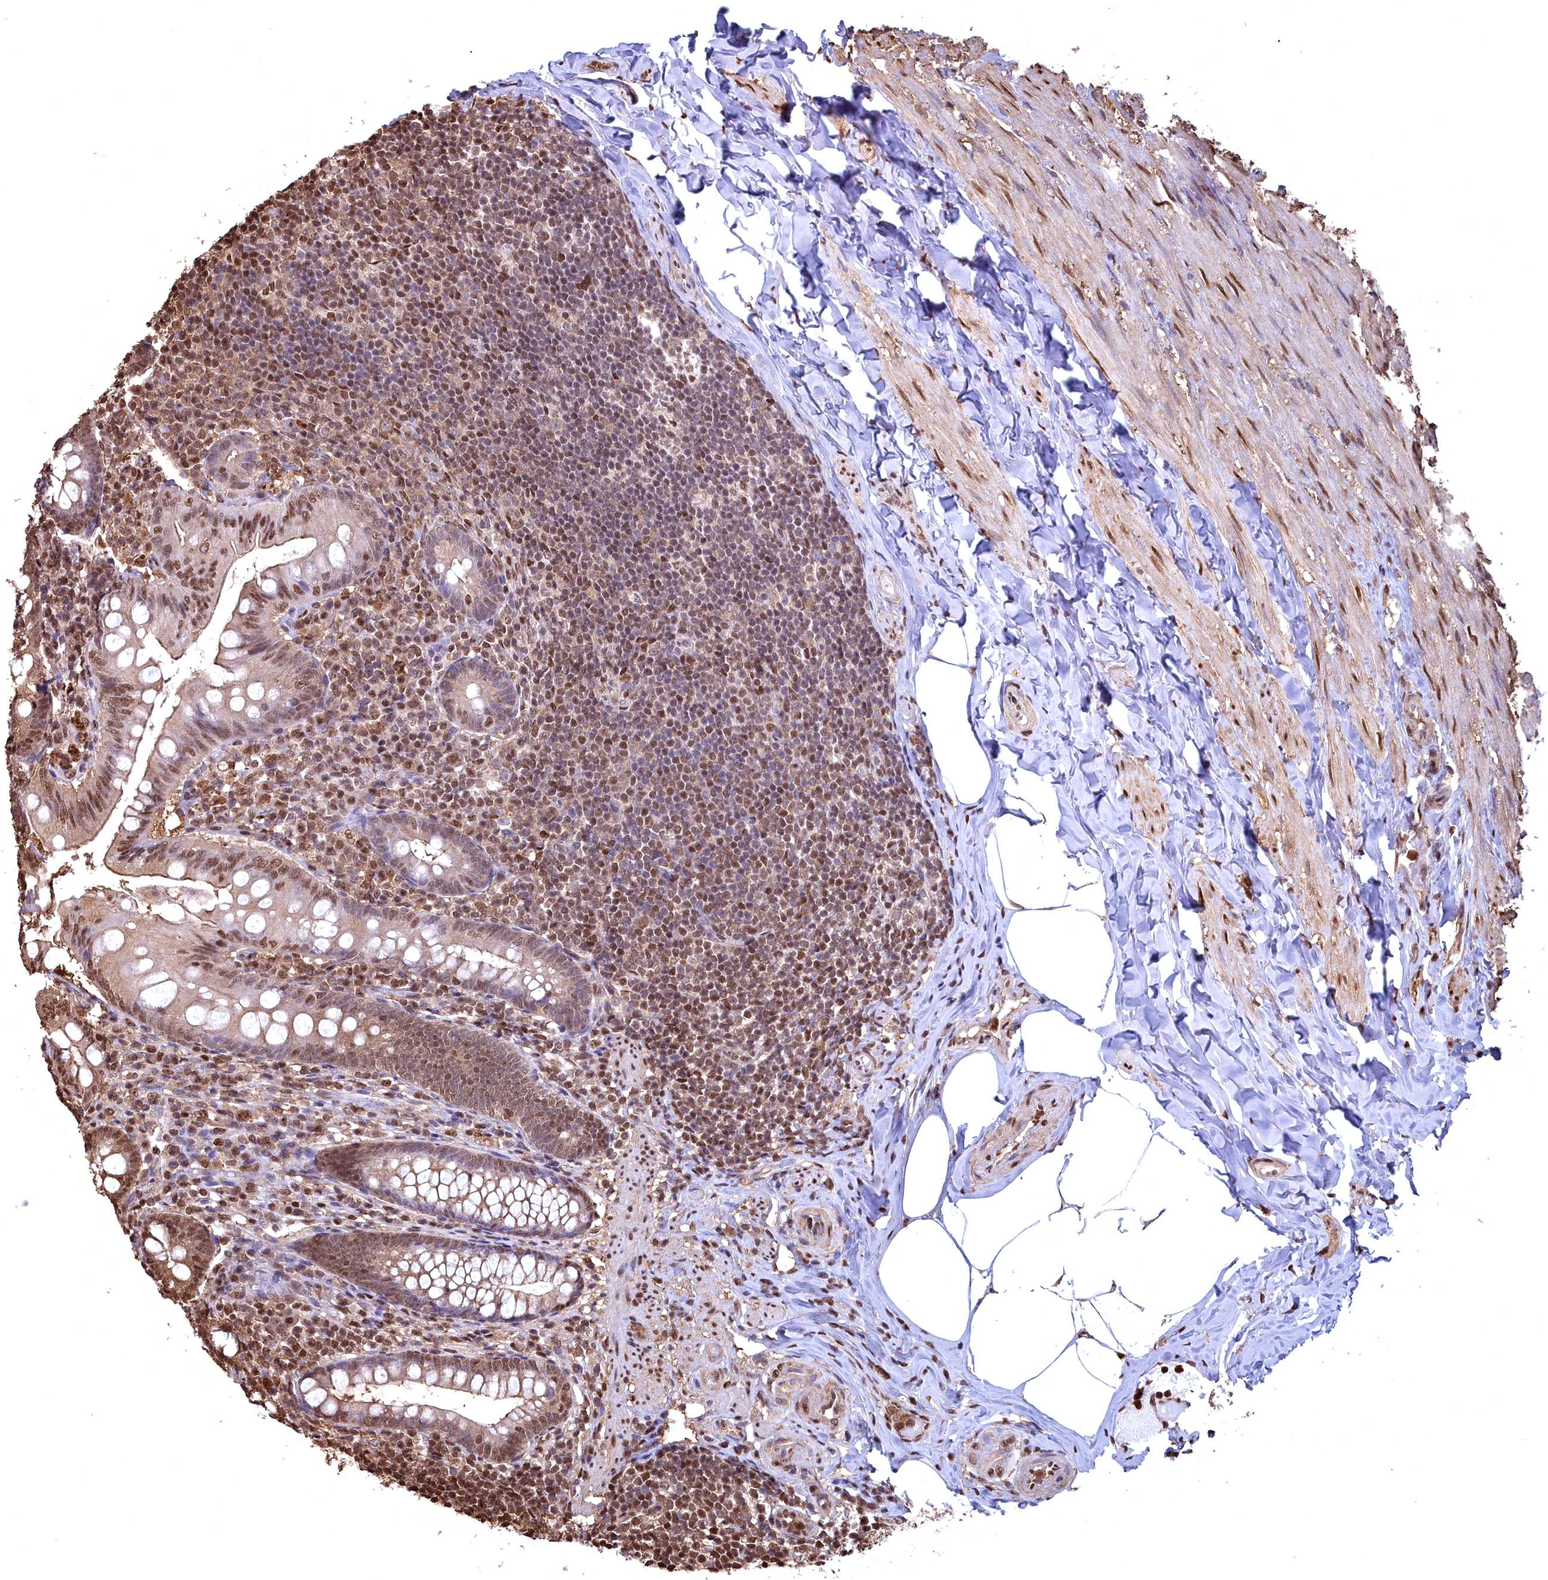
{"staining": {"intensity": "moderate", "quantity": ">75%", "location": "cytoplasmic/membranous,nuclear"}, "tissue": "appendix", "cell_type": "Glandular cells", "image_type": "normal", "snomed": [{"axis": "morphology", "description": "Normal tissue, NOS"}, {"axis": "topography", "description": "Appendix"}], "caption": "Immunohistochemistry (DAB (3,3'-diaminobenzidine)) staining of normal appendix demonstrates moderate cytoplasmic/membranous,nuclear protein expression in approximately >75% of glandular cells.", "gene": "GAPDH", "patient": {"sex": "male", "age": 55}}